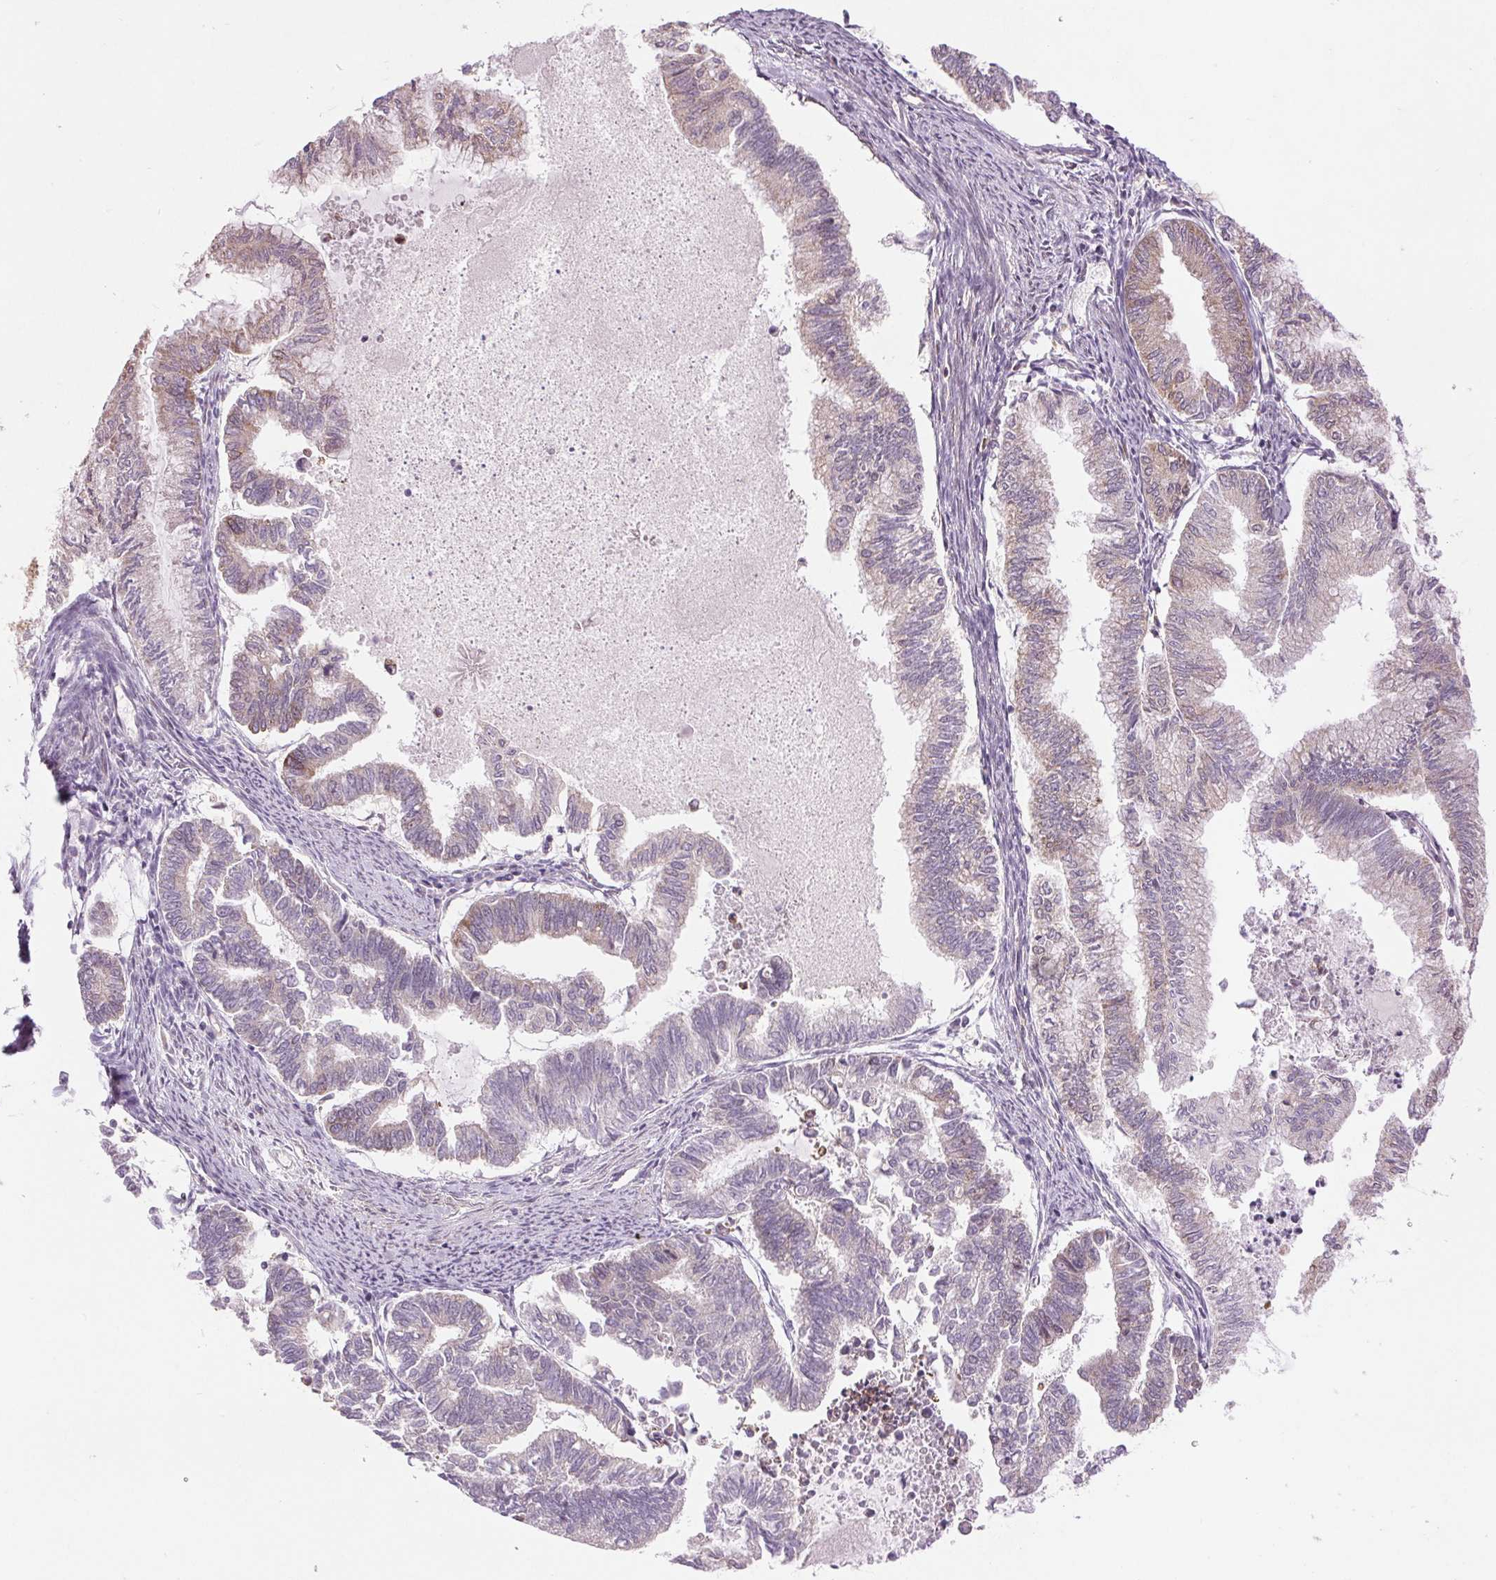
{"staining": {"intensity": "weak", "quantity": "<25%", "location": "cytoplasmic/membranous"}, "tissue": "endometrial cancer", "cell_type": "Tumor cells", "image_type": "cancer", "snomed": [{"axis": "morphology", "description": "Adenocarcinoma, NOS"}, {"axis": "topography", "description": "Endometrium"}], "caption": "Immunohistochemical staining of endometrial cancer shows no significant positivity in tumor cells.", "gene": "BTF3L4", "patient": {"sex": "female", "age": 79}}